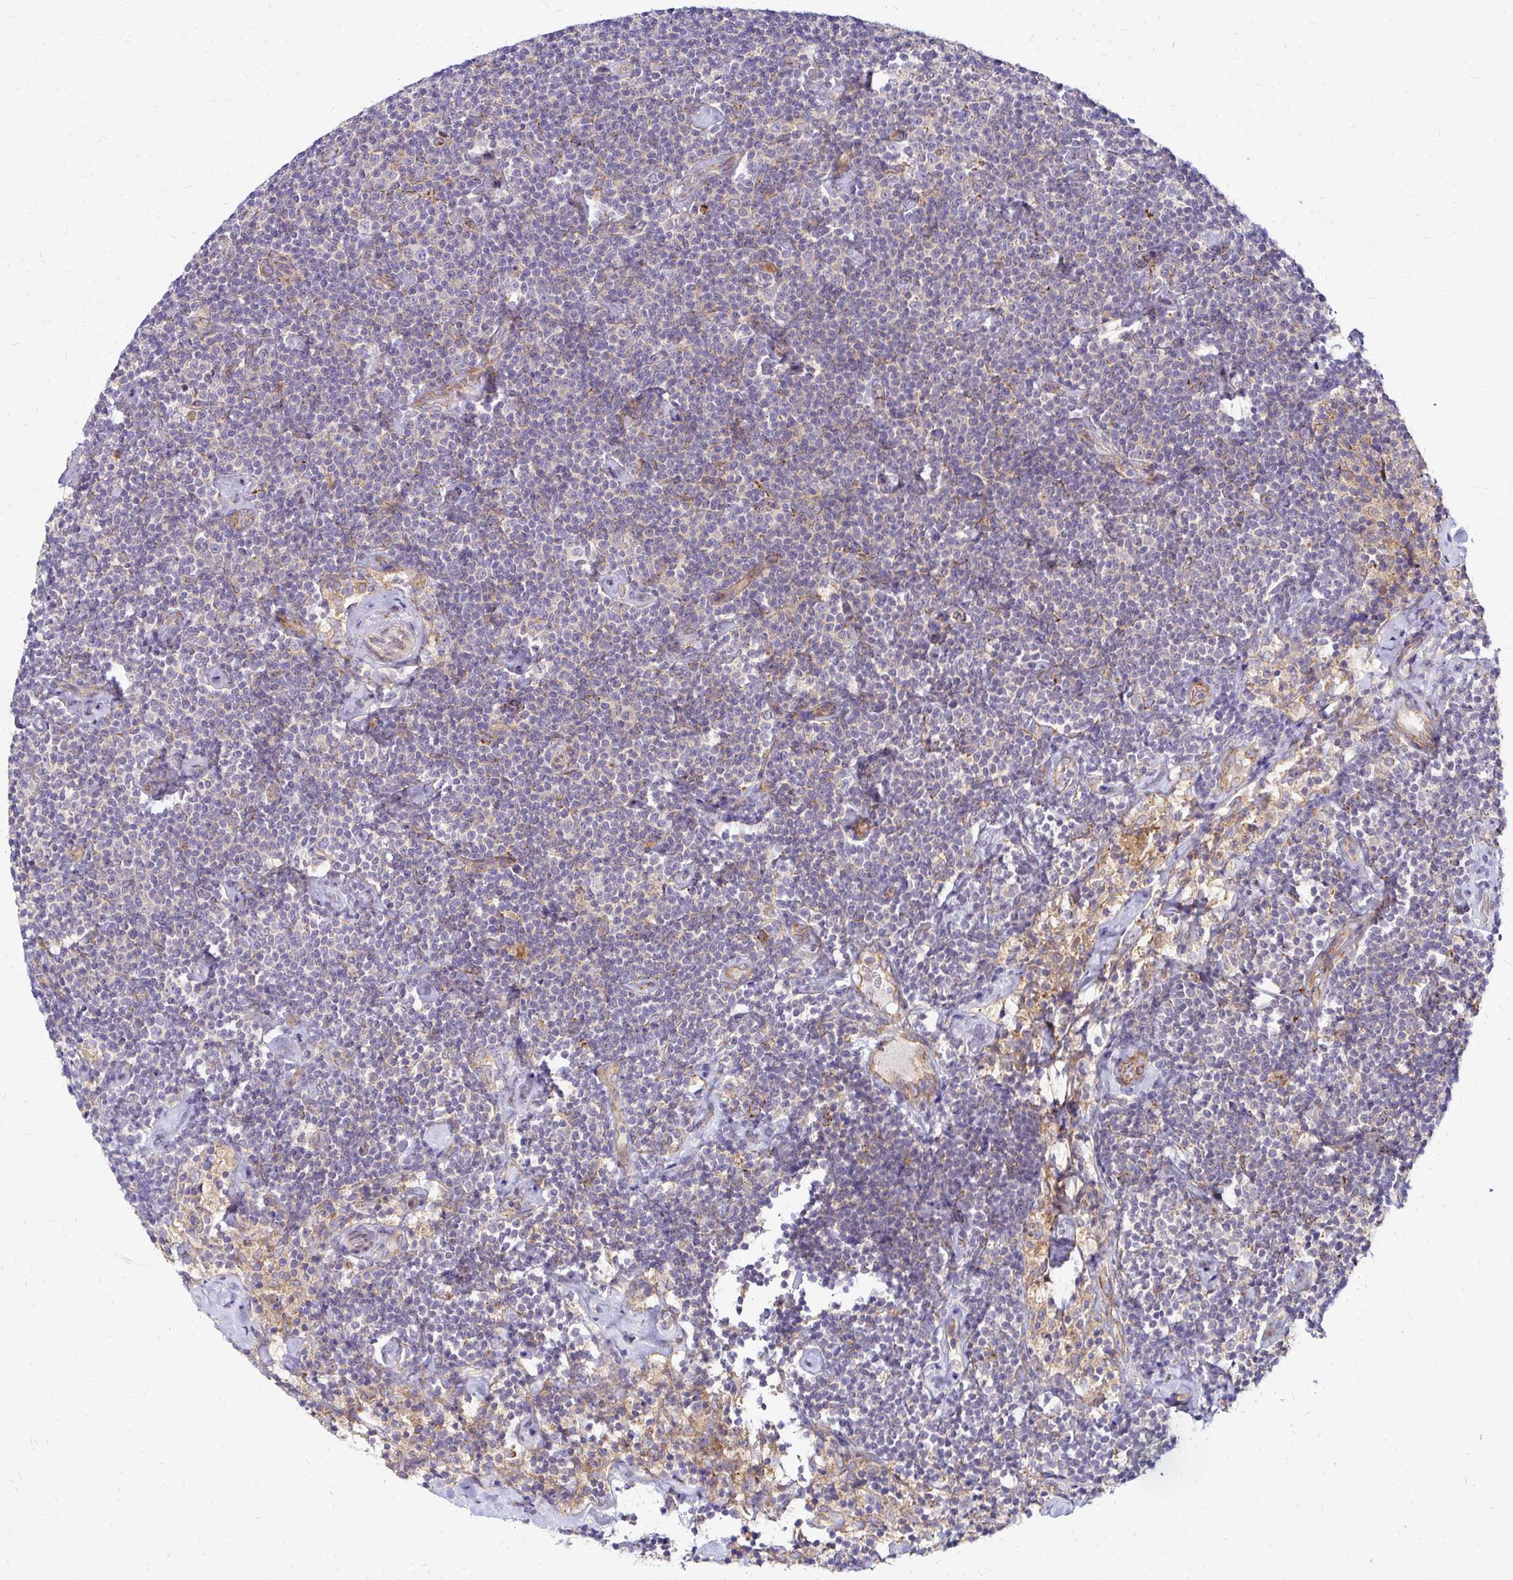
{"staining": {"intensity": "negative", "quantity": "none", "location": "none"}, "tissue": "lymphoma", "cell_type": "Tumor cells", "image_type": "cancer", "snomed": [{"axis": "morphology", "description": "Malignant lymphoma, non-Hodgkin's type, Low grade"}, {"axis": "topography", "description": "Lymph node"}], "caption": "This is a photomicrograph of immunohistochemistry staining of lymphoma, which shows no expression in tumor cells.", "gene": "IDUA", "patient": {"sex": "male", "age": 81}}